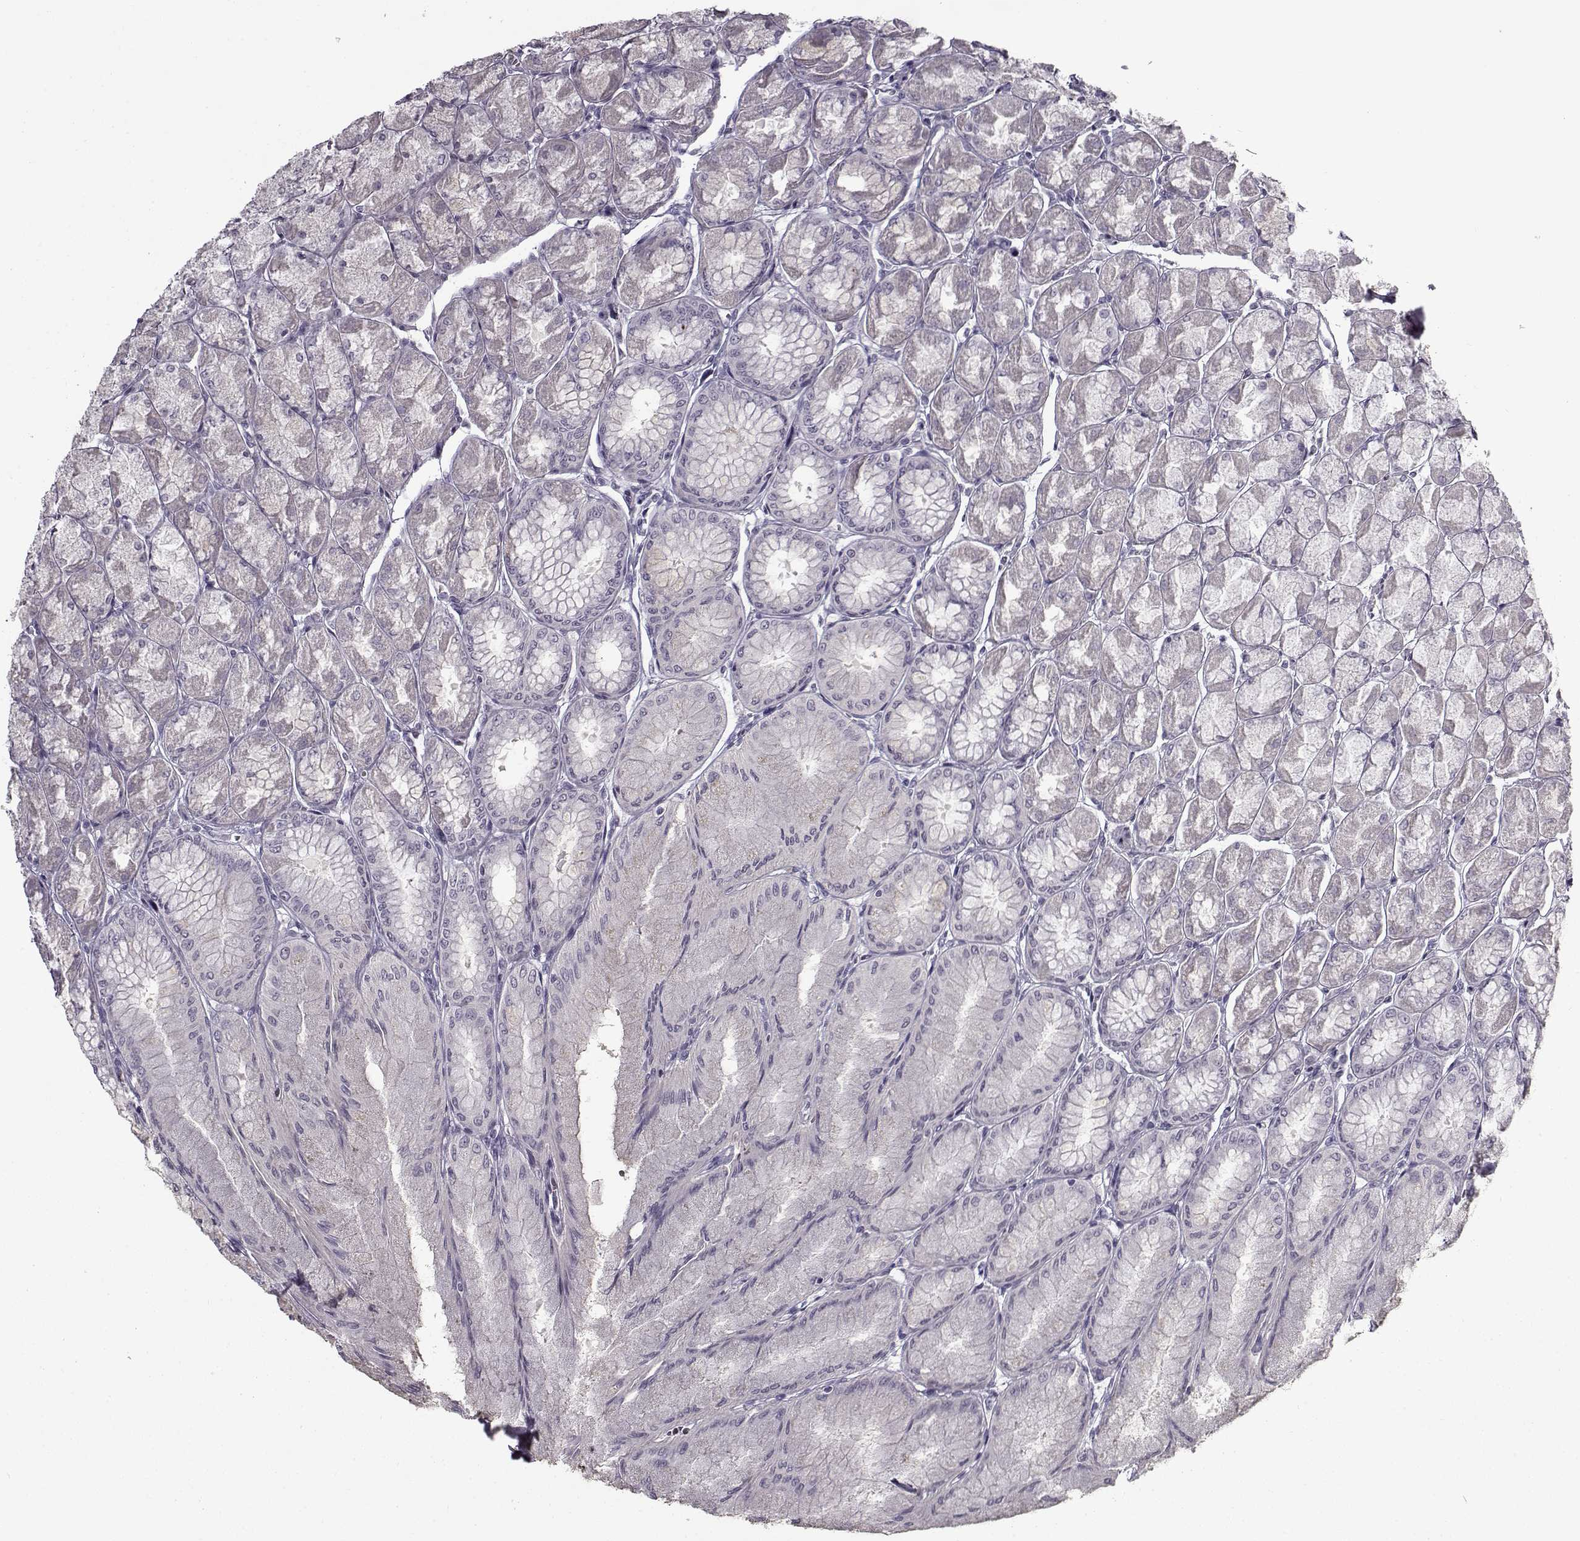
{"staining": {"intensity": "negative", "quantity": "none", "location": "none"}, "tissue": "stomach", "cell_type": "Glandular cells", "image_type": "normal", "snomed": [{"axis": "morphology", "description": "Normal tissue, NOS"}, {"axis": "topography", "description": "Stomach, upper"}], "caption": "The histopathology image exhibits no staining of glandular cells in benign stomach. (Stains: DAB (3,3'-diaminobenzidine) IHC with hematoxylin counter stain, Microscopy: brightfield microscopy at high magnification).", "gene": "SNCA", "patient": {"sex": "male", "age": 60}}